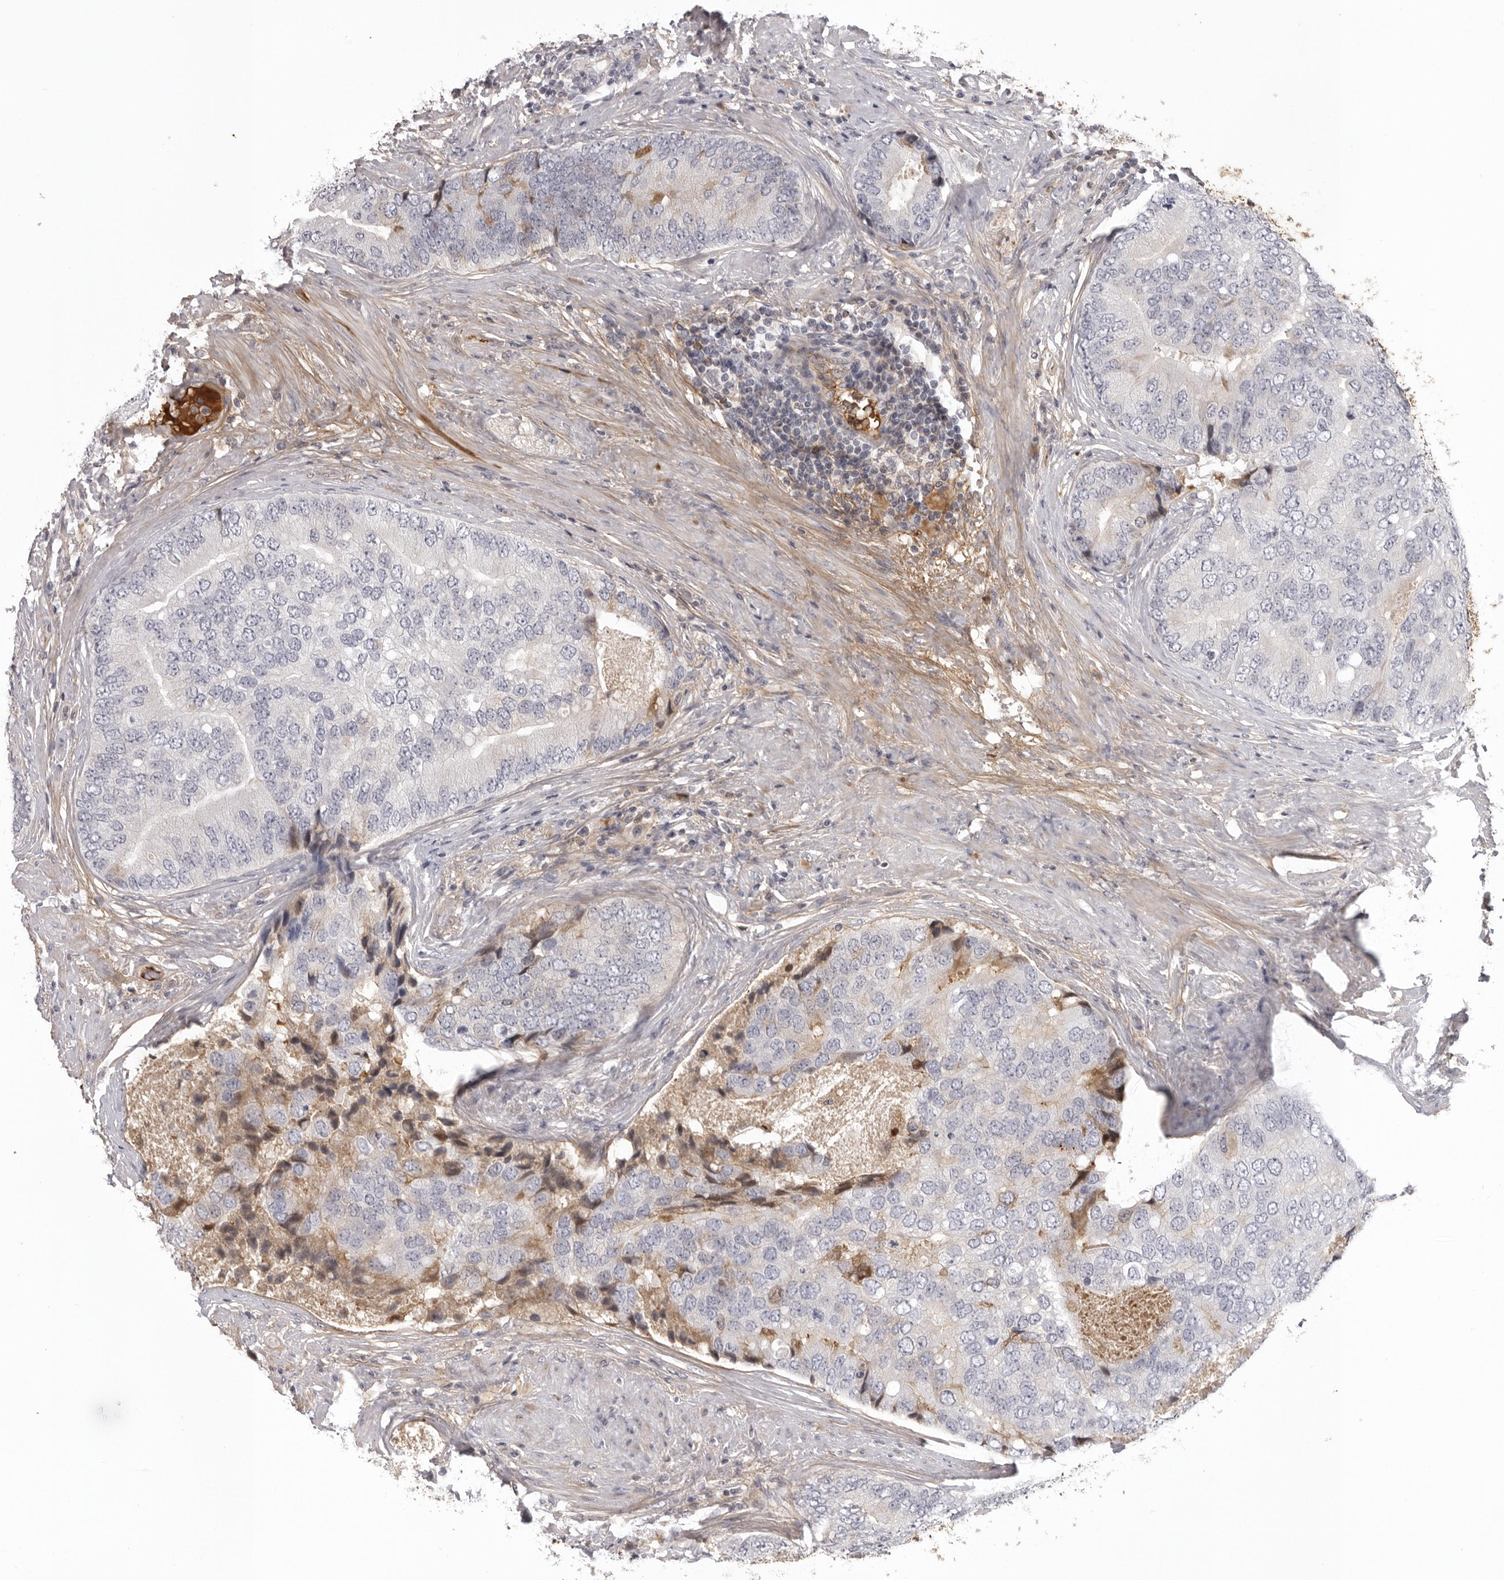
{"staining": {"intensity": "negative", "quantity": "none", "location": "none"}, "tissue": "prostate cancer", "cell_type": "Tumor cells", "image_type": "cancer", "snomed": [{"axis": "morphology", "description": "Adenocarcinoma, High grade"}, {"axis": "topography", "description": "Prostate"}], "caption": "Adenocarcinoma (high-grade) (prostate) was stained to show a protein in brown. There is no significant positivity in tumor cells. Nuclei are stained in blue.", "gene": "PLEKHF2", "patient": {"sex": "male", "age": 70}}